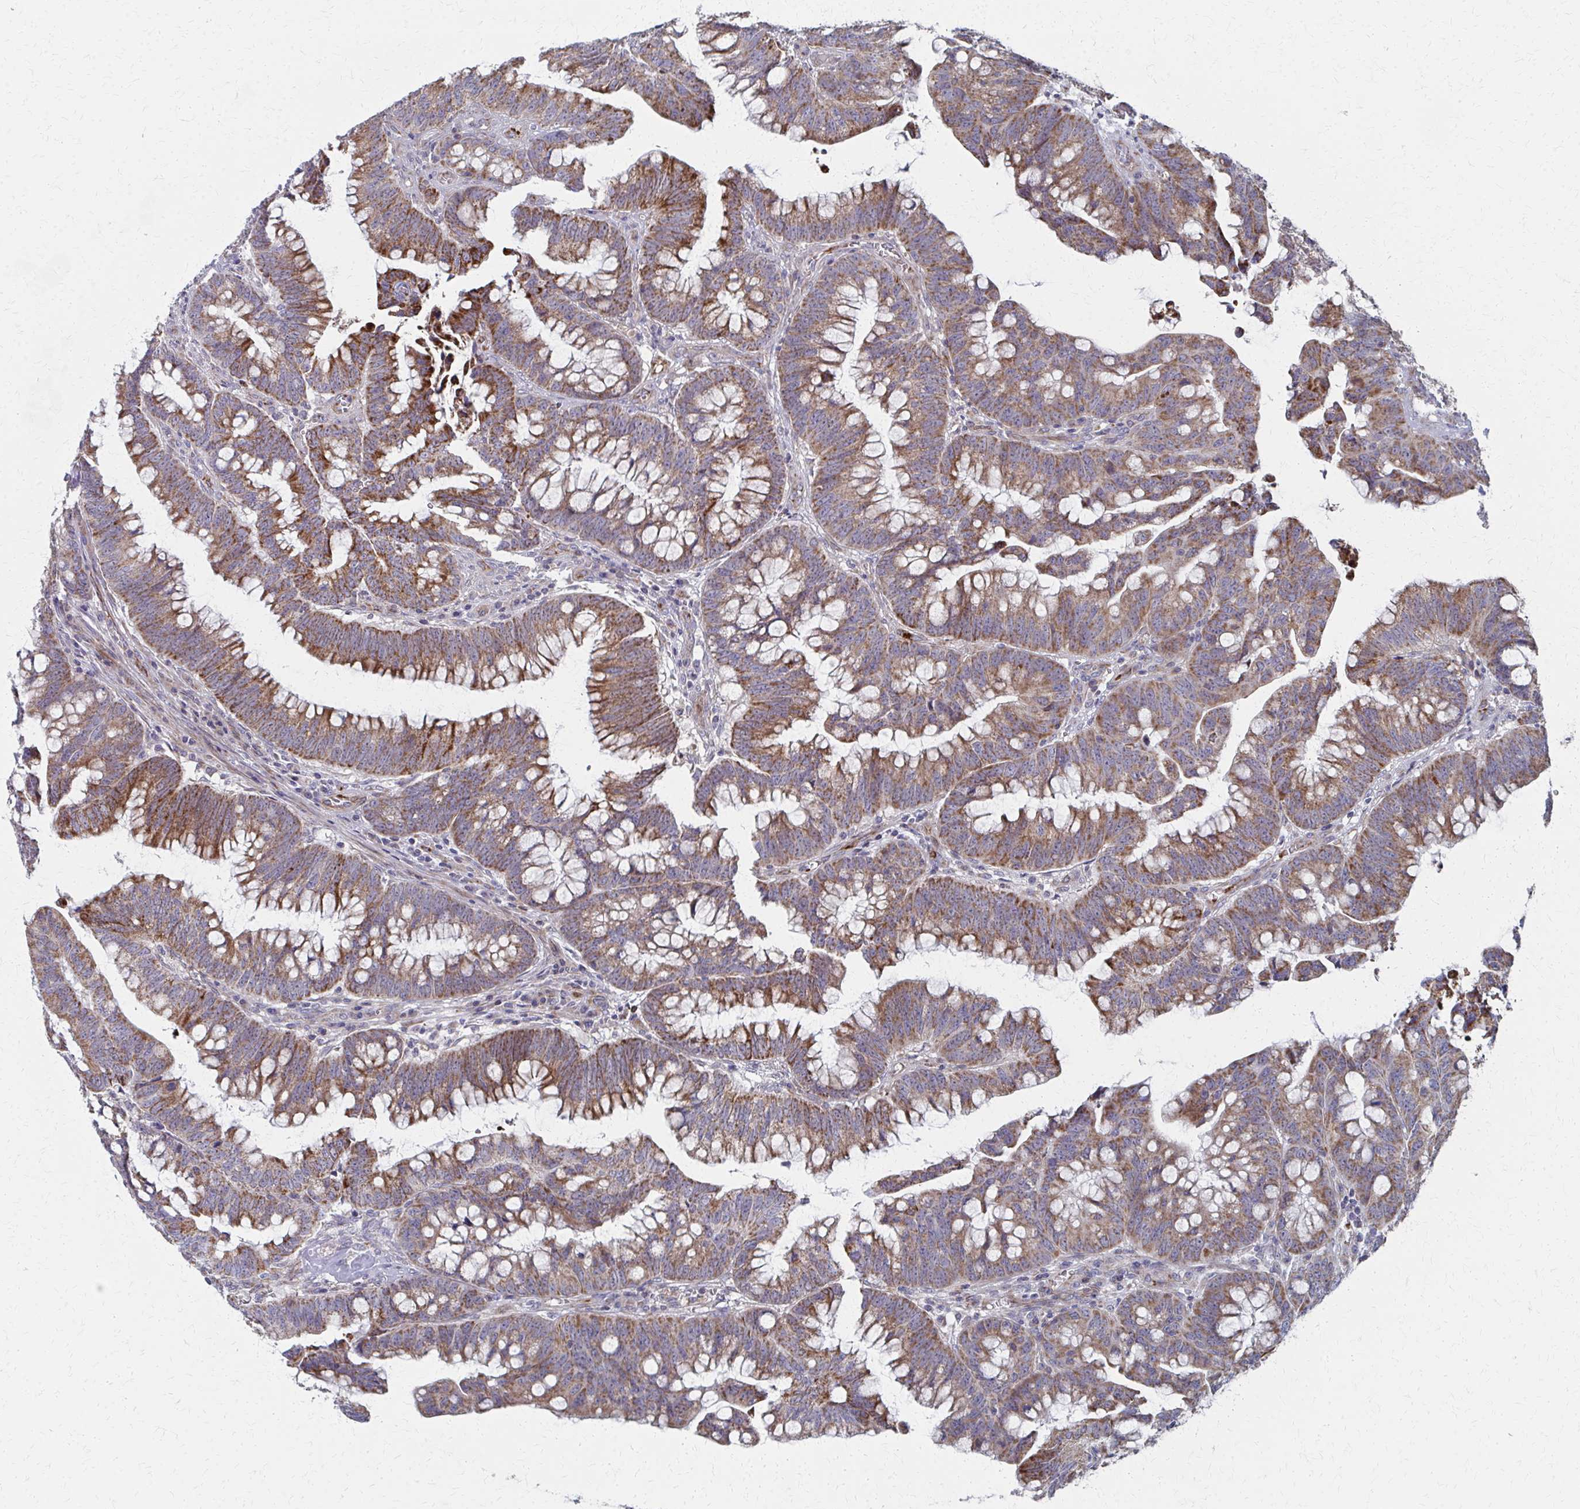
{"staining": {"intensity": "moderate", "quantity": ">75%", "location": "cytoplasmic/membranous"}, "tissue": "colorectal cancer", "cell_type": "Tumor cells", "image_type": "cancer", "snomed": [{"axis": "morphology", "description": "Adenocarcinoma, NOS"}, {"axis": "topography", "description": "Colon"}], "caption": "IHC staining of colorectal adenocarcinoma, which demonstrates medium levels of moderate cytoplasmic/membranous positivity in approximately >75% of tumor cells indicating moderate cytoplasmic/membranous protein expression. The staining was performed using DAB (3,3'-diaminobenzidine) (brown) for protein detection and nuclei were counterstained in hematoxylin (blue).", "gene": "FAHD1", "patient": {"sex": "male", "age": 62}}